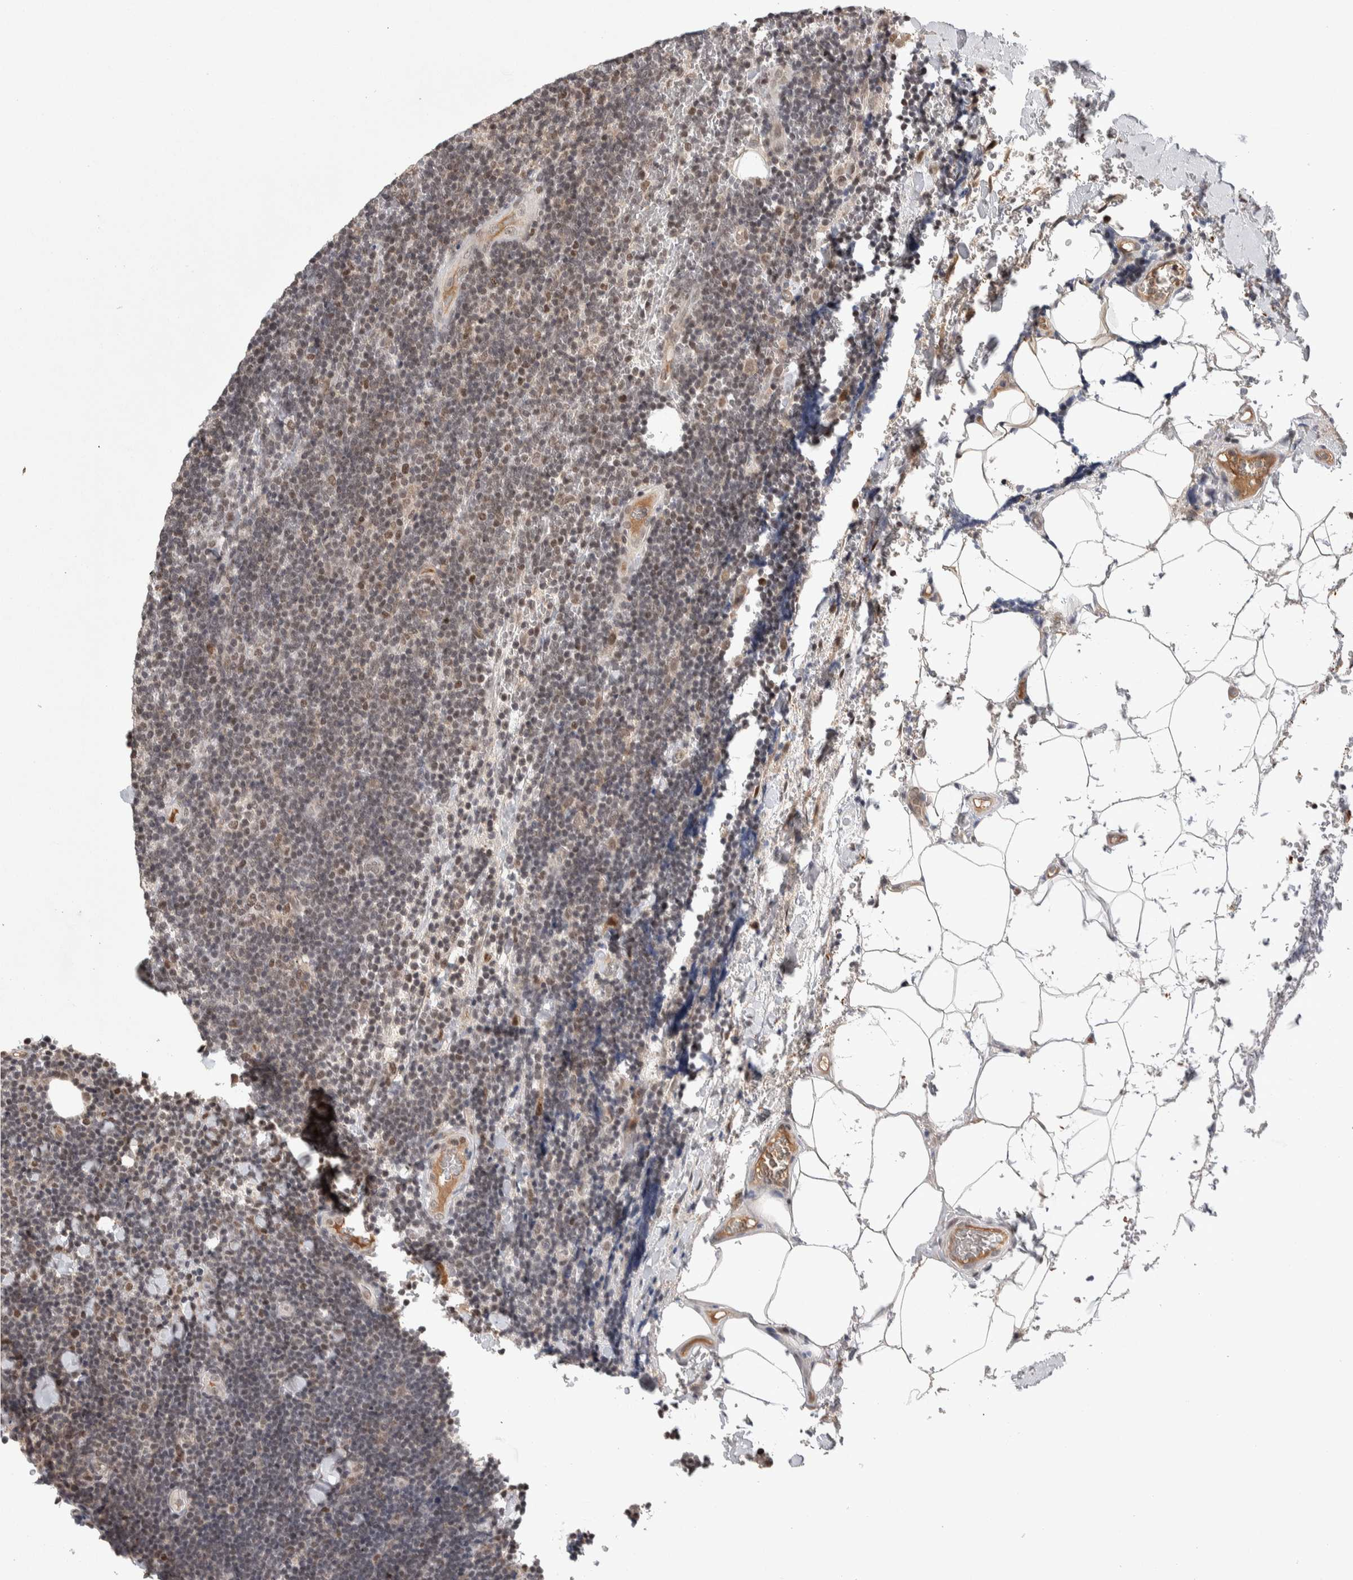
{"staining": {"intensity": "weak", "quantity": "25%-75%", "location": "nuclear"}, "tissue": "lymphoma", "cell_type": "Tumor cells", "image_type": "cancer", "snomed": [{"axis": "morphology", "description": "Malignant lymphoma, non-Hodgkin's type, Low grade"}, {"axis": "topography", "description": "Lymph node"}], "caption": "This is an image of immunohistochemistry (IHC) staining of lymphoma, which shows weak staining in the nuclear of tumor cells.", "gene": "ZNF592", "patient": {"sex": "male", "age": 66}}